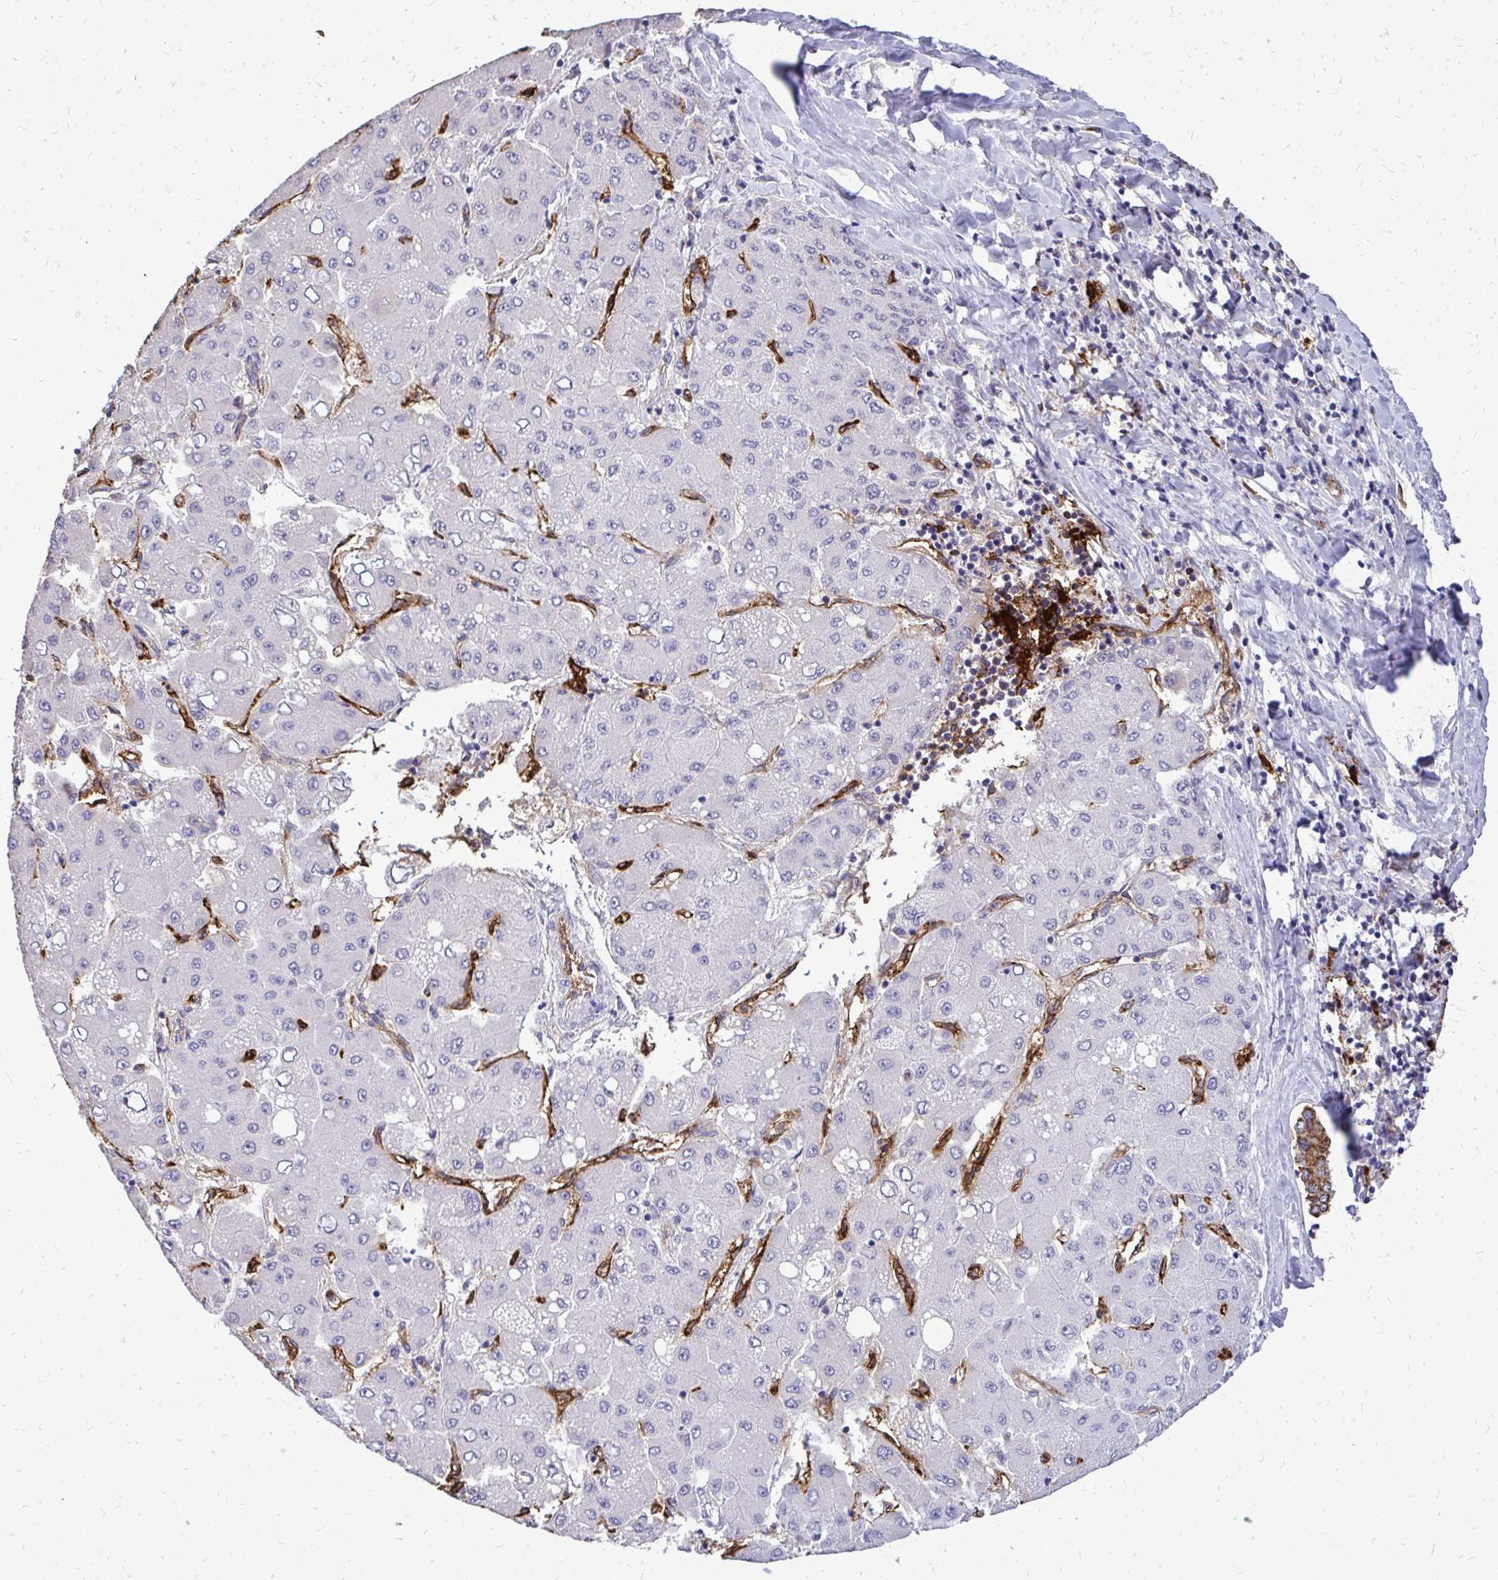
{"staining": {"intensity": "negative", "quantity": "none", "location": "none"}, "tissue": "liver cancer", "cell_type": "Tumor cells", "image_type": "cancer", "snomed": [{"axis": "morphology", "description": "Carcinoma, Hepatocellular, NOS"}, {"axis": "topography", "description": "Liver"}], "caption": "Human liver cancer (hepatocellular carcinoma) stained for a protein using immunohistochemistry demonstrates no staining in tumor cells.", "gene": "MARCKSL1", "patient": {"sex": "male", "age": 40}}